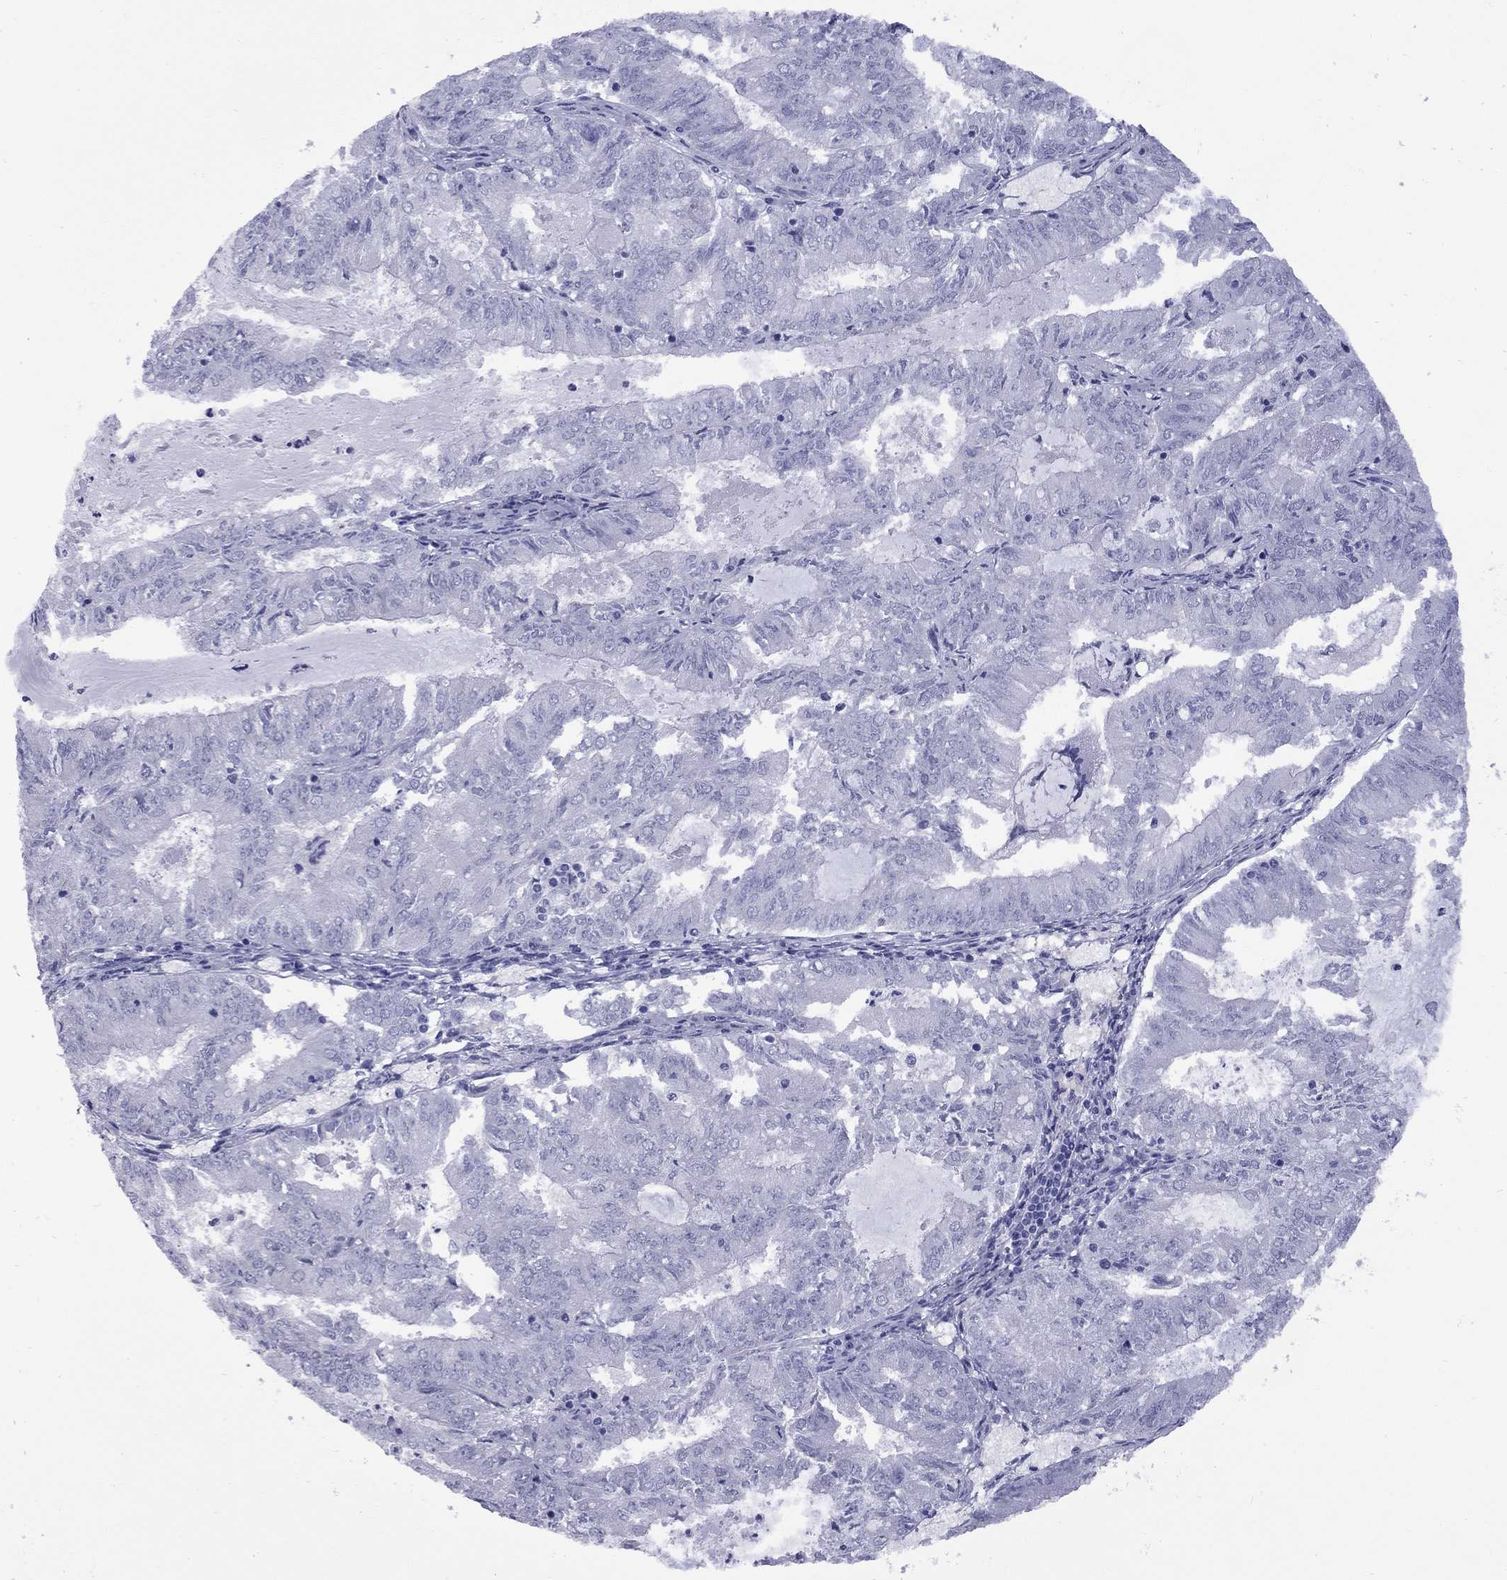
{"staining": {"intensity": "negative", "quantity": "none", "location": "none"}, "tissue": "endometrial cancer", "cell_type": "Tumor cells", "image_type": "cancer", "snomed": [{"axis": "morphology", "description": "Adenocarcinoma, NOS"}, {"axis": "topography", "description": "Endometrium"}], "caption": "Histopathology image shows no significant protein positivity in tumor cells of endometrial cancer. (DAB (3,3'-diaminobenzidine) immunohistochemistry, high magnification).", "gene": "EPPIN", "patient": {"sex": "female", "age": 57}}